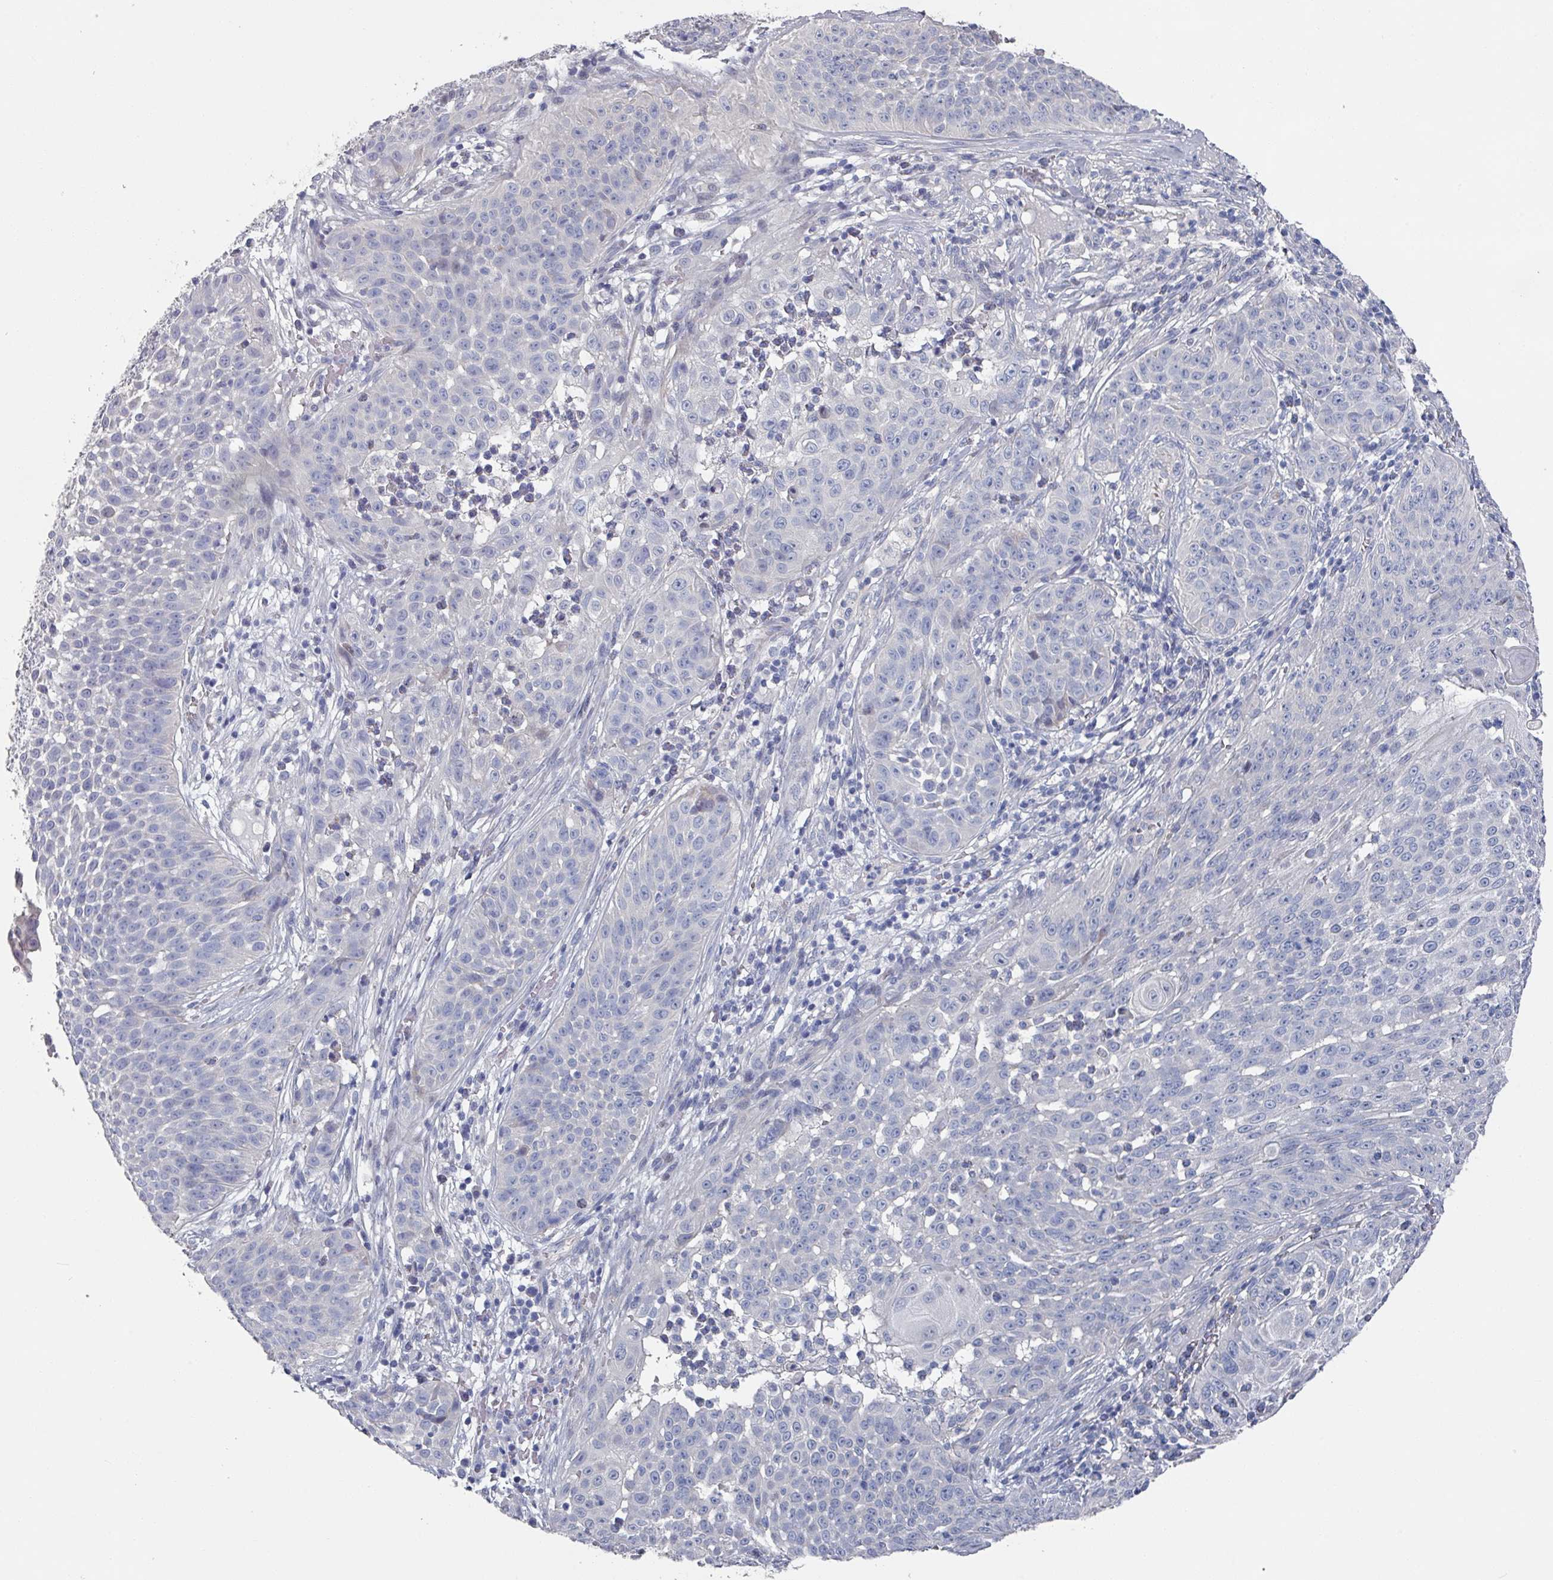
{"staining": {"intensity": "negative", "quantity": "none", "location": "none"}, "tissue": "skin cancer", "cell_type": "Tumor cells", "image_type": "cancer", "snomed": [{"axis": "morphology", "description": "Squamous cell carcinoma, NOS"}, {"axis": "topography", "description": "Skin"}], "caption": "Skin cancer (squamous cell carcinoma) was stained to show a protein in brown. There is no significant staining in tumor cells.", "gene": "EFL1", "patient": {"sex": "male", "age": 24}}